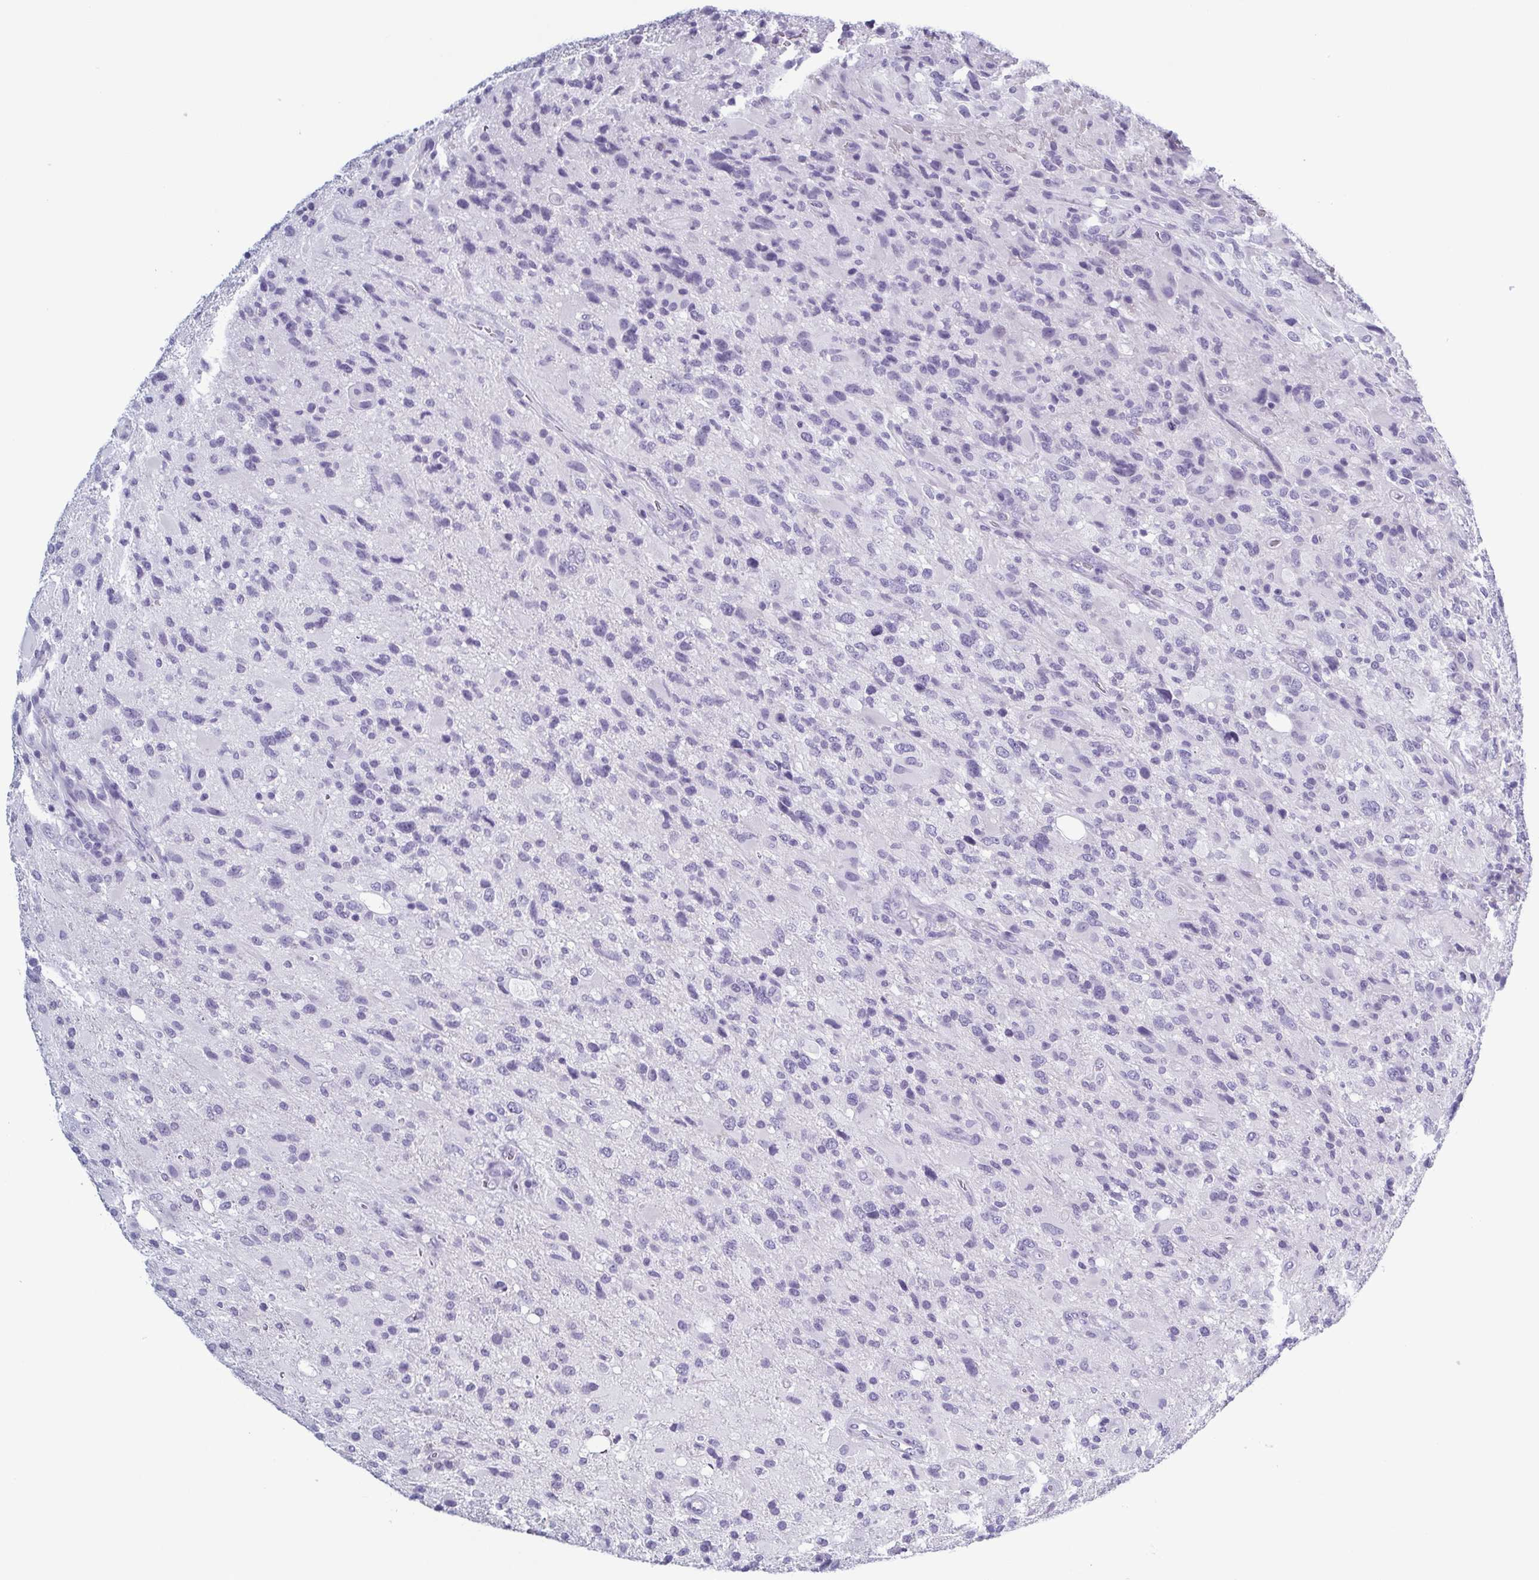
{"staining": {"intensity": "negative", "quantity": "none", "location": "none"}, "tissue": "glioma", "cell_type": "Tumor cells", "image_type": "cancer", "snomed": [{"axis": "morphology", "description": "Glioma, malignant, High grade"}, {"axis": "topography", "description": "Brain"}], "caption": "Immunohistochemistry (IHC) image of glioma stained for a protein (brown), which shows no staining in tumor cells. (DAB IHC with hematoxylin counter stain).", "gene": "KRT10", "patient": {"sex": "male", "age": 53}}